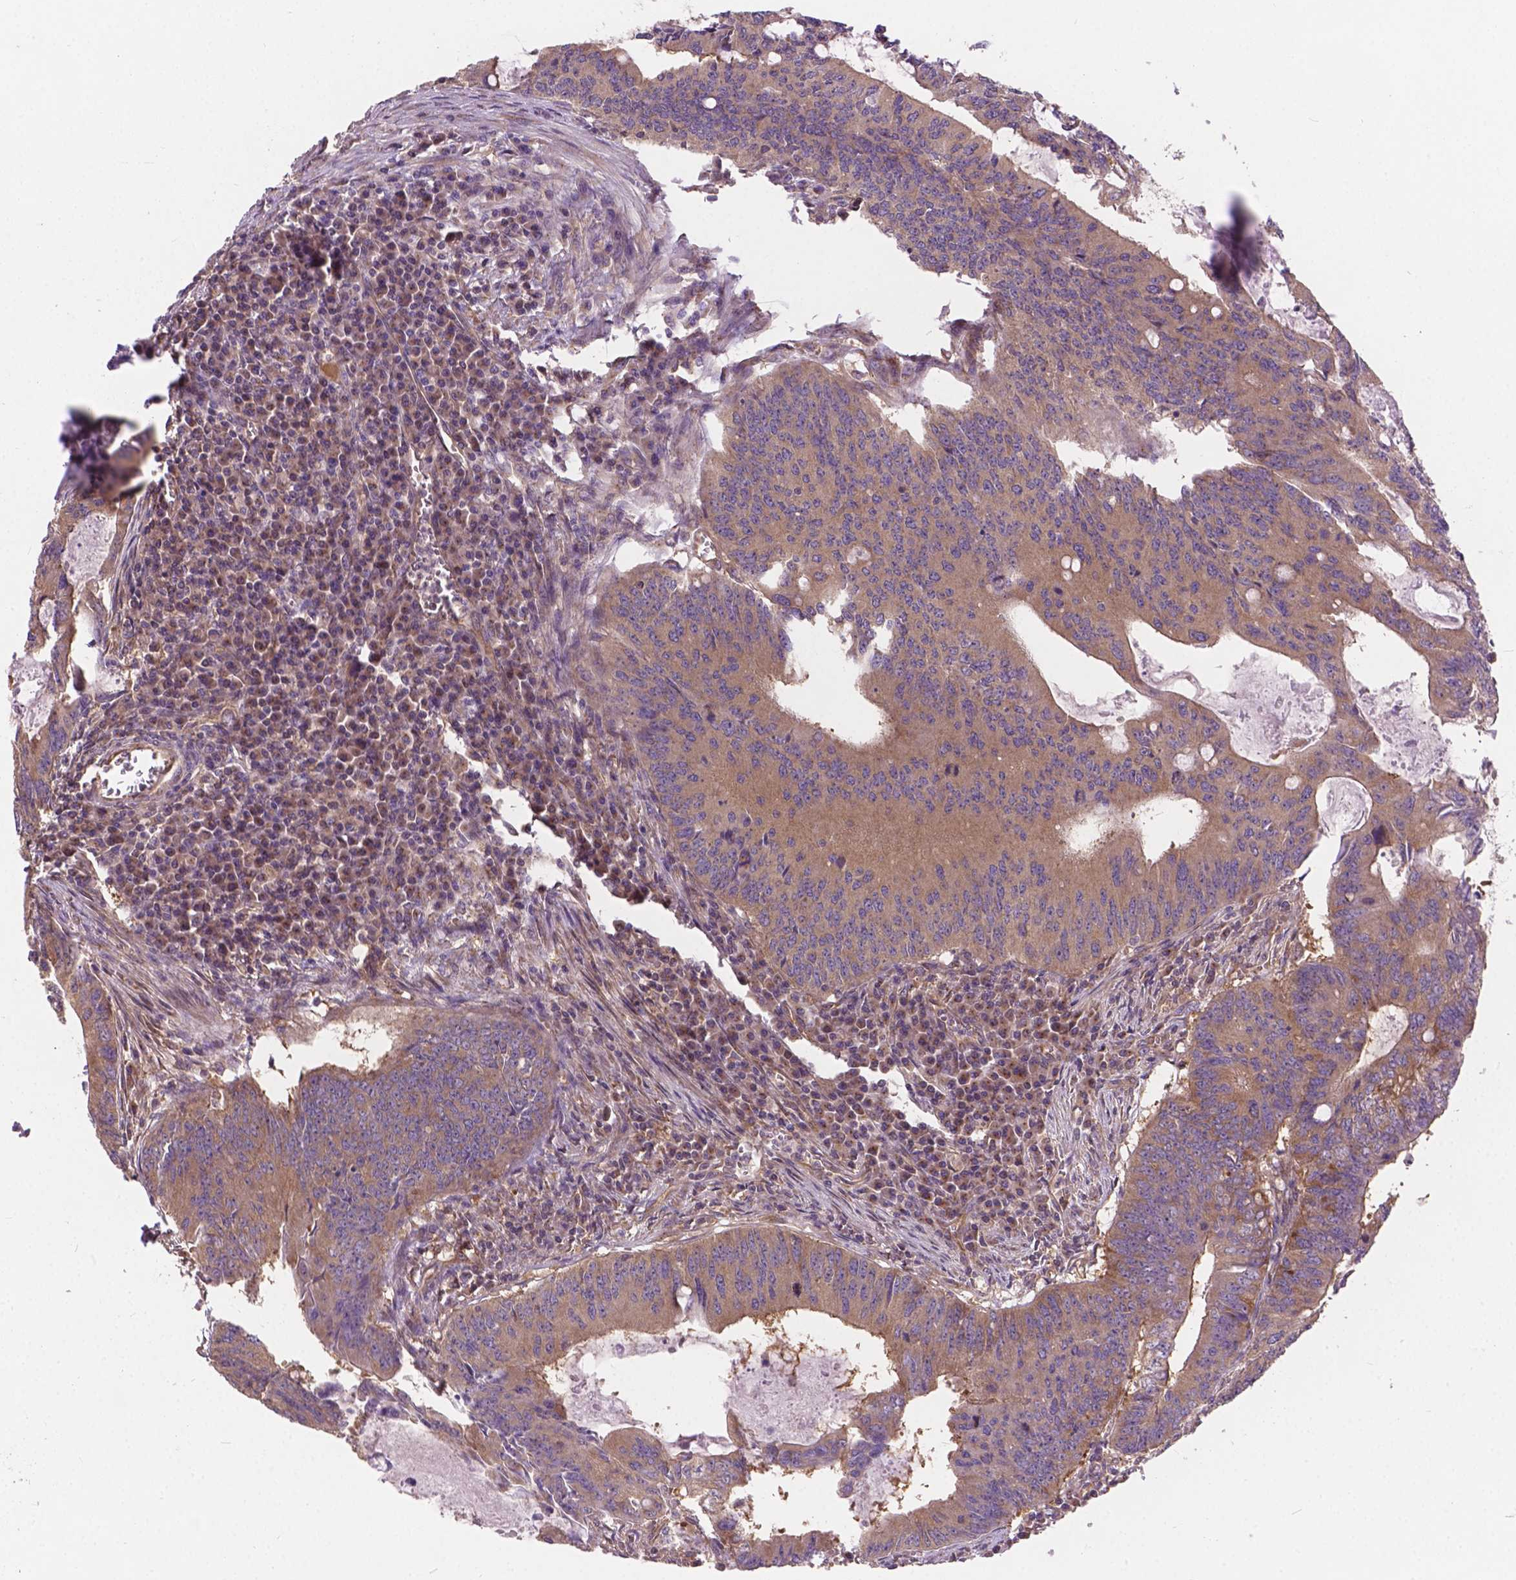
{"staining": {"intensity": "weak", "quantity": "25%-75%", "location": "cytoplasmic/membranous"}, "tissue": "colorectal cancer", "cell_type": "Tumor cells", "image_type": "cancer", "snomed": [{"axis": "morphology", "description": "Adenocarcinoma, NOS"}, {"axis": "topography", "description": "Colon"}], "caption": "Tumor cells demonstrate low levels of weak cytoplasmic/membranous staining in about 25%-75% of cells in human adenocarcinoma (colorectal).", "gene": "MZT1", "patient": {"sex": "male", "age": 67}}